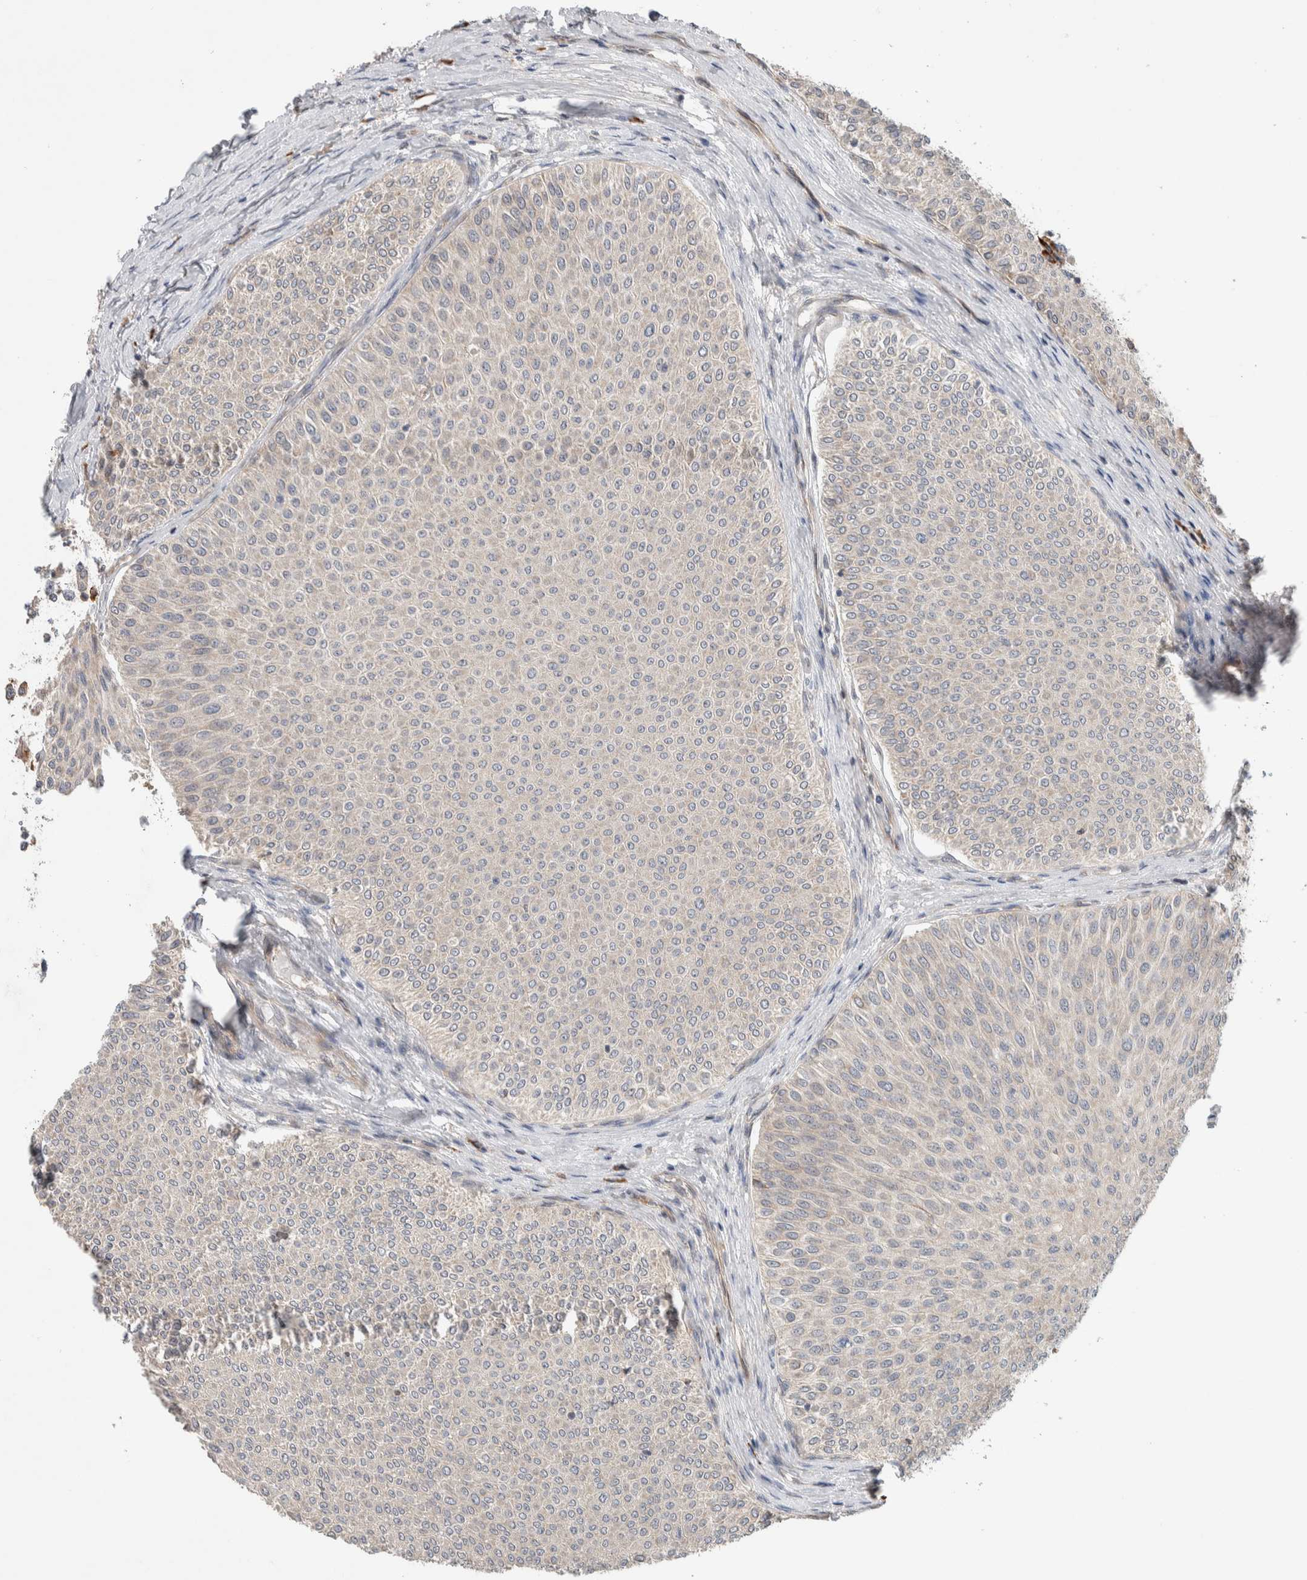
{"staining": {"intensity": "negative", "quantity": "none", "location": "none"}, "tissue": "urothelial cancer", "cell_type": "Tumor cells", "image_type": "cancer", "snomed": [{"axis": "morphology", "description": "Urothelial carcinoma, Low grade"}, {"axis": "topography", "description": "Urinary bladder"}], "caption": "High power microscopy image of an immunohistochemistry micrograph of urothelial carcinoma (low-grade), revealing no significant positivity in tumor cells.", "gene": "ADCY8", "patient": {"sex": "male", "age": 78}}